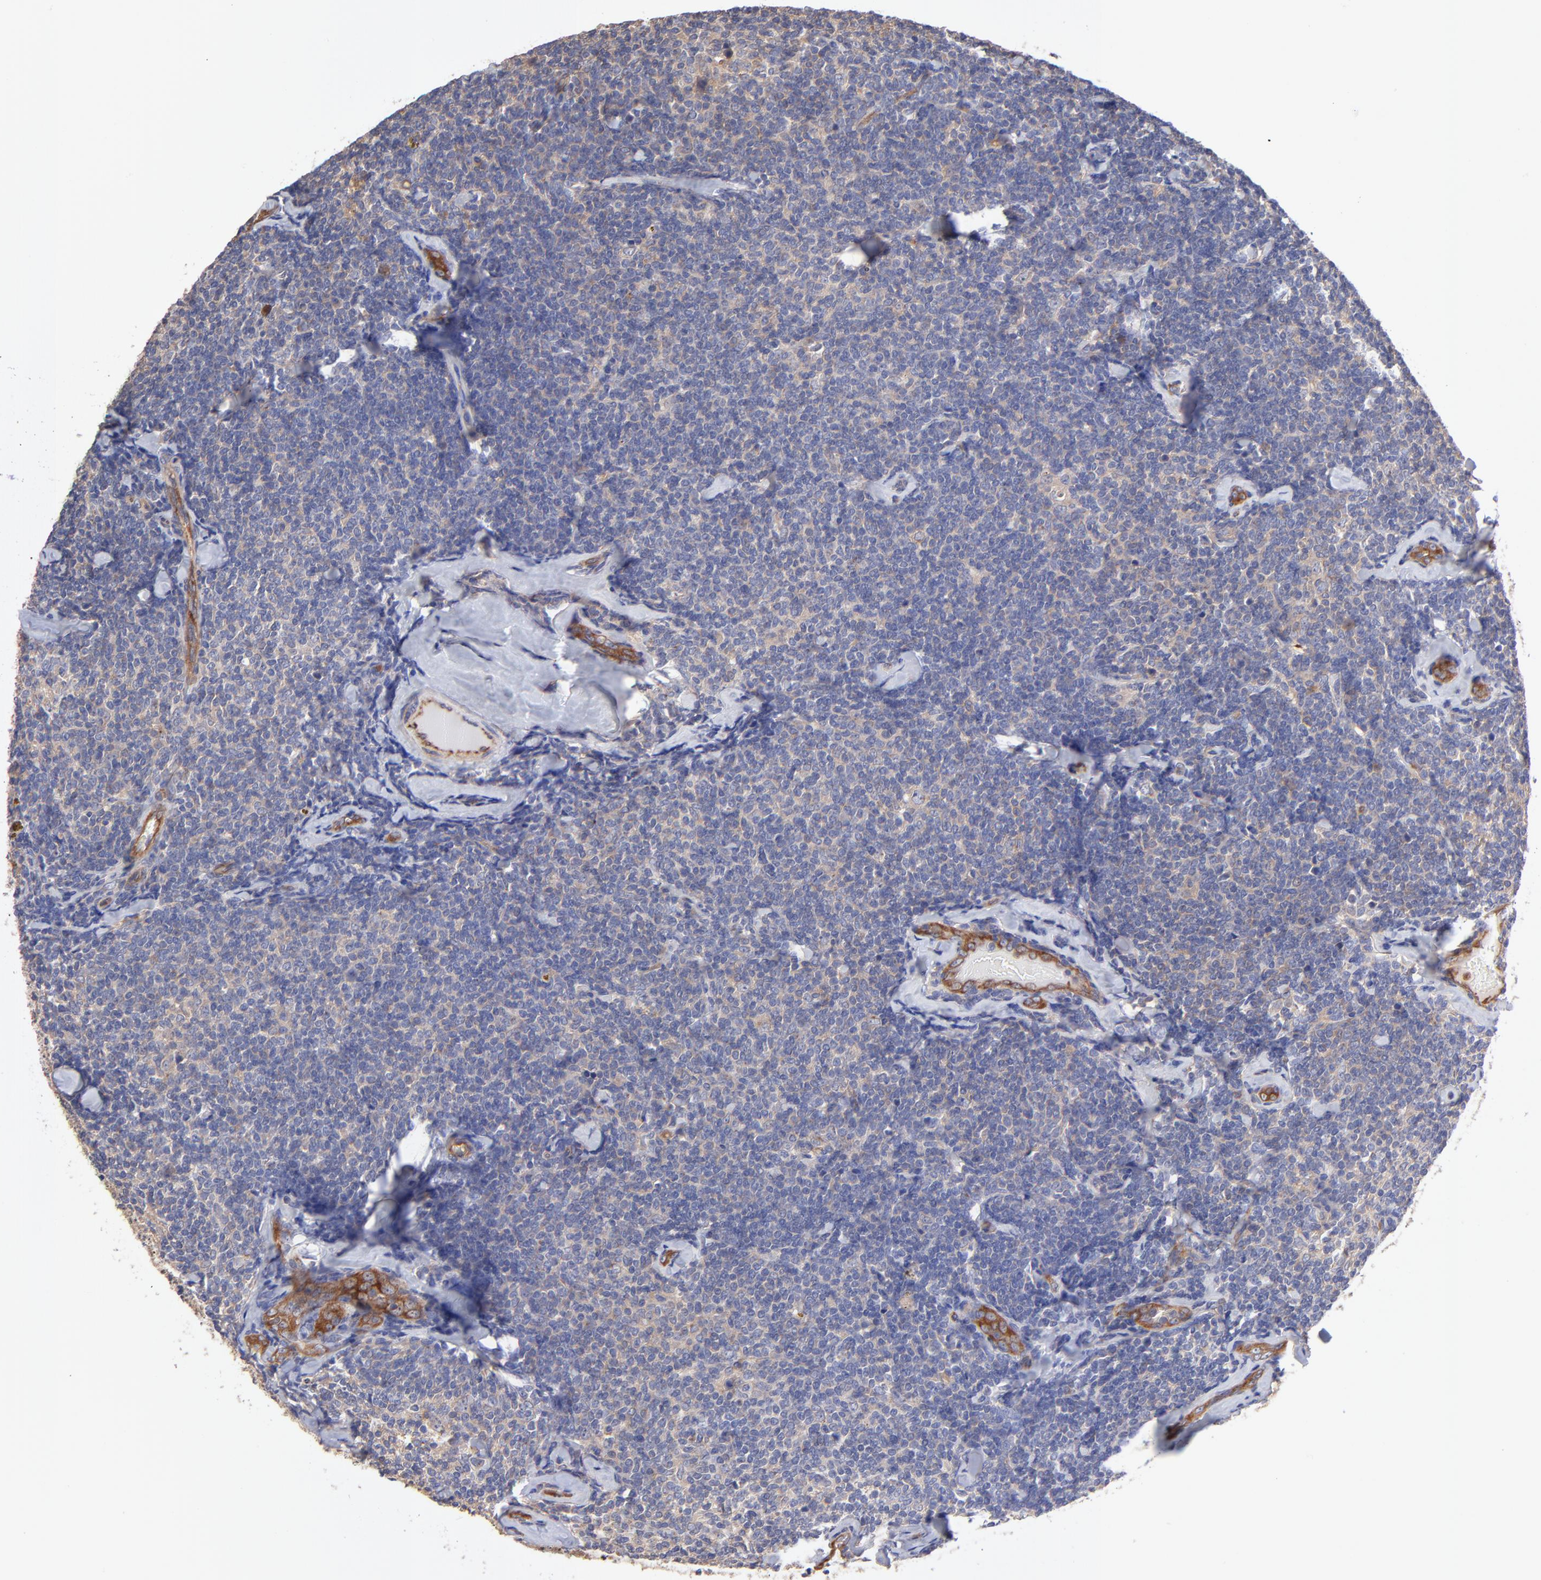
{"staining": {"intensity": "weak", "quantity": "<25%", "location": "cytoplasmic/membranous"}, "tissue": "lymphoma", "cell_type": "Tumor cells", "image_type": "cancer", "snomed": [{"axis": "morphology", "description": "Malignant lymphoma, non-Hodgkin's type, Low grade"}, {"axis": "topography", "description": "Lymph node"}], "caption": "Tumor cells are negative for brown protein staining in lymphoma.", "gene": "ASB7", "patient": {"sex": "female", "age": 56}}